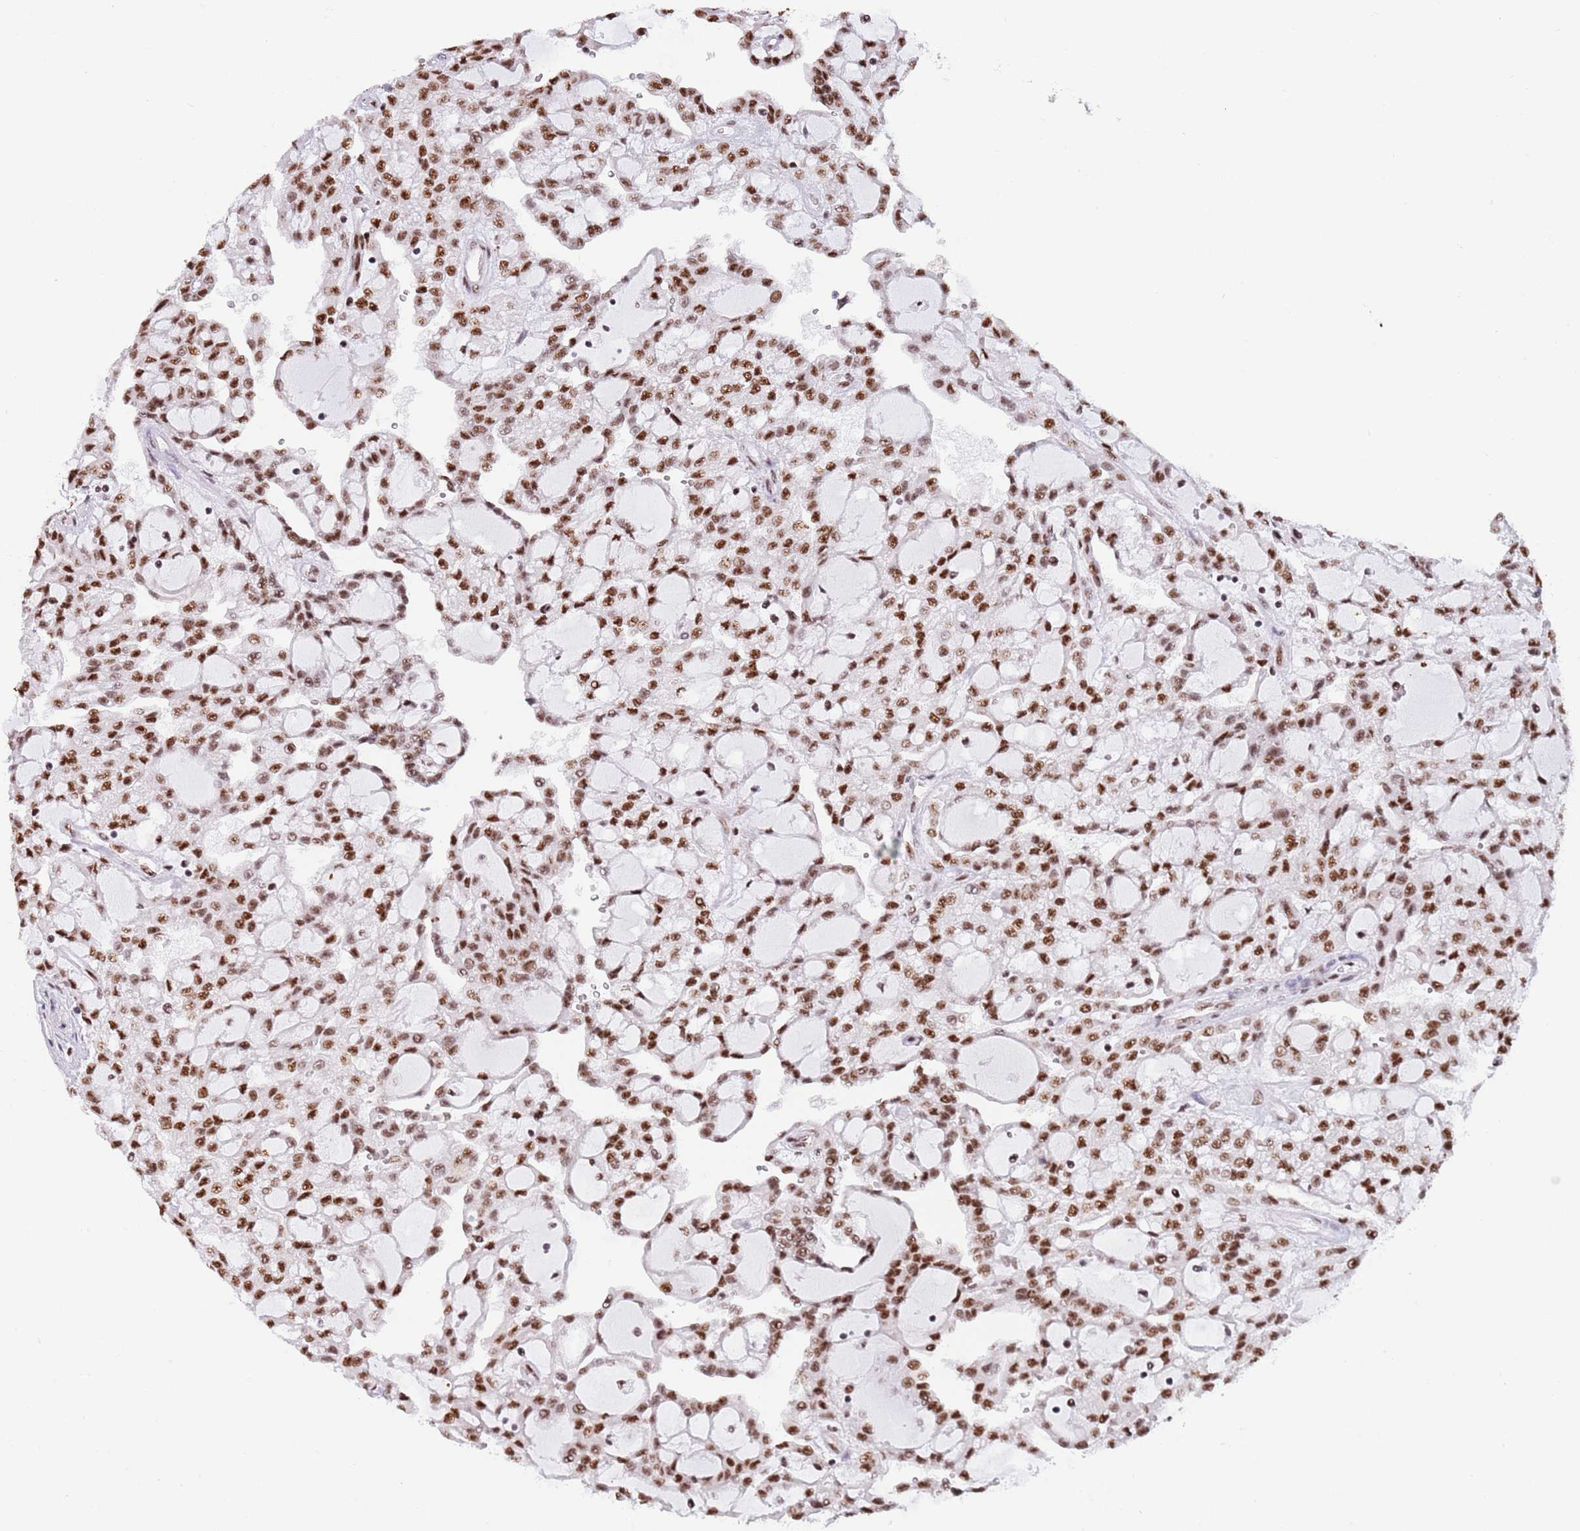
{"staining": {"intensity": "strong", "quantity": ">75%", "location": "nuclear"}, "tissue": "renal cancer", "cell_type": "Tumor cells", "image_type": "cancer", "snomed": [{"axis": "morphology", "description": "Adenocarcinoma, NOS"}, {"axis": "topography", "description": "Kidney"}], "caption": "About >75% of tumor cells in renal adenocarcinoma show strong nuclear protein positivity as visualized by brown immunohistochemical staining.", "gene": "SF3A2", "patient": {"sex": "male", "age": 63}}